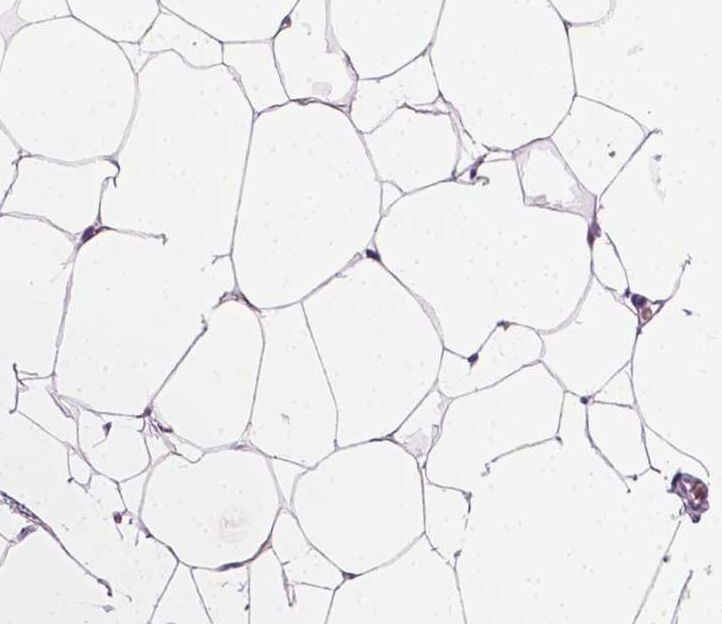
{"staining": {"intensity": "negative", "quantity": "none", "location": "none"}, "tissue": "adipose tissue", "cell_type": "Adipocytes", "image_type": "normal", "snomed": [{"axis": "morphology", "description": "Normal tissue, NOS"}, {"axis": "topography", "description": "Adipose tissue"}], "caption": "There is no significant expression in adipocytes of adipose tissue. (Stains: DAB immunohistochemistry (IHC) with hematoxylin counter stain, Microscopy: brightfield microscopy at high magnification).", "gene": "TP53", "patient": {"sex": "male", "age": 57}}